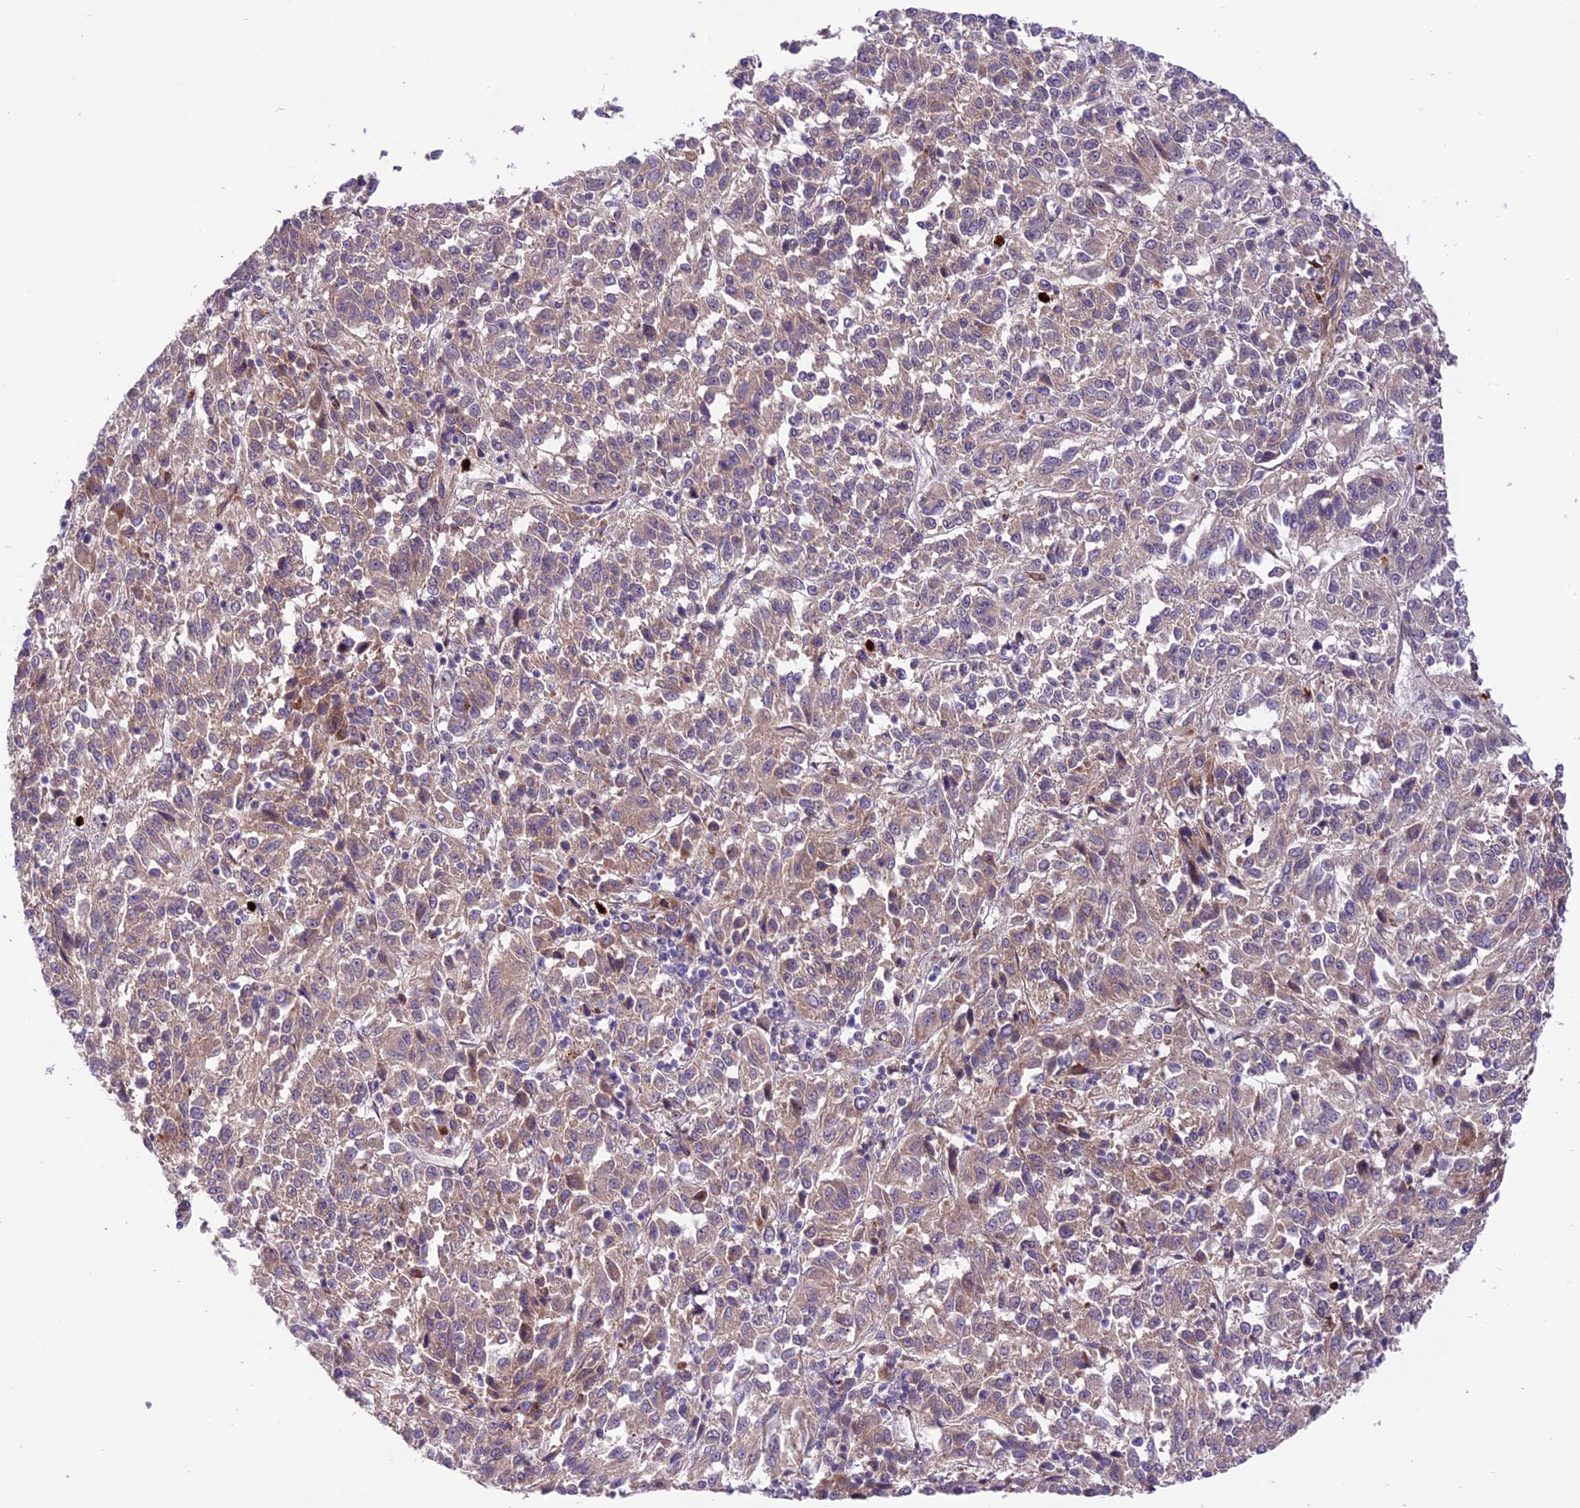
{"staining": {"intensity": "weak", "quantity": ">75%", "location": "cytoplasmic/membranous"}, "tissue": "melanoma", "cell_type": "Tumor cells", "image_type": "cancer", "snomed": [{"axis": "morphology", "description": "Malignant melanoma, Metastatic site"}, {"axis": "topography", "description": "Lung"}], "caption": "Melanoma tissue demonstrates weak cytoplasmic/membranous expression in about >75% of tumor cells", "gene": "SPRED1", "patient": {"sex": "male", "age": 64}}